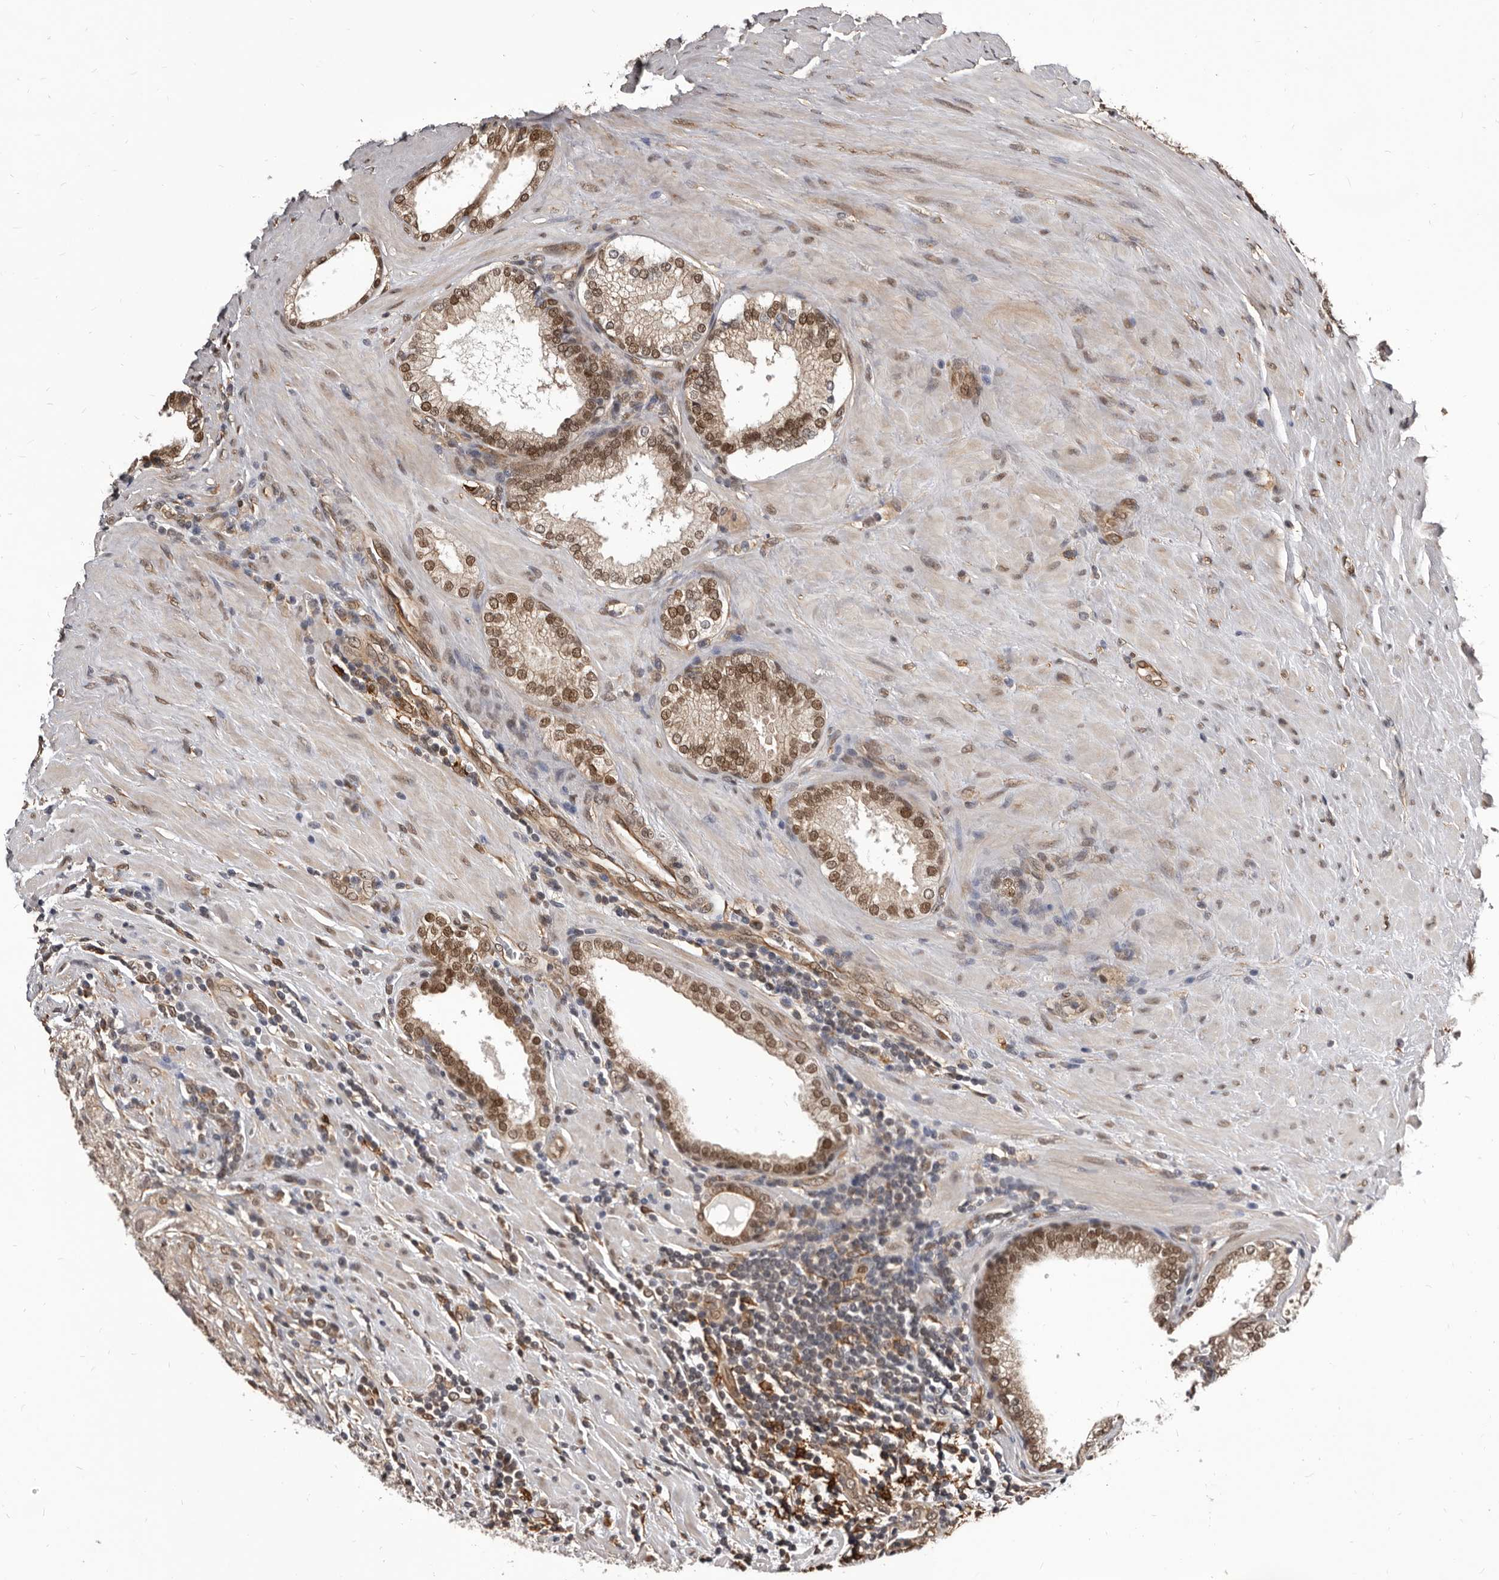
{"staining": {"intensity": "weak", "quantity": "25%-75%", "location": "cytoplasmic/membranous,nuclear"}, "tissue": "prostate cancer", "cell_type": "Tumor cells", "image_type": "cancer", "snomed": [{"axis": "morphology", "description": "Adenocarcinoma, High grade"}, {"axis": "topography", "description": "Prostate"}], "caption": "Adenocarcinoma (high-grade) (prostate) stained with DAB immunohistochemistry (IHC) shows low levels of weak cytoplasmic/membranous and nuclear expression in about 25%-75% of tumor cells.", "gene": "ADAMTS20", "patient": {"sex": "male", "age": 73}}